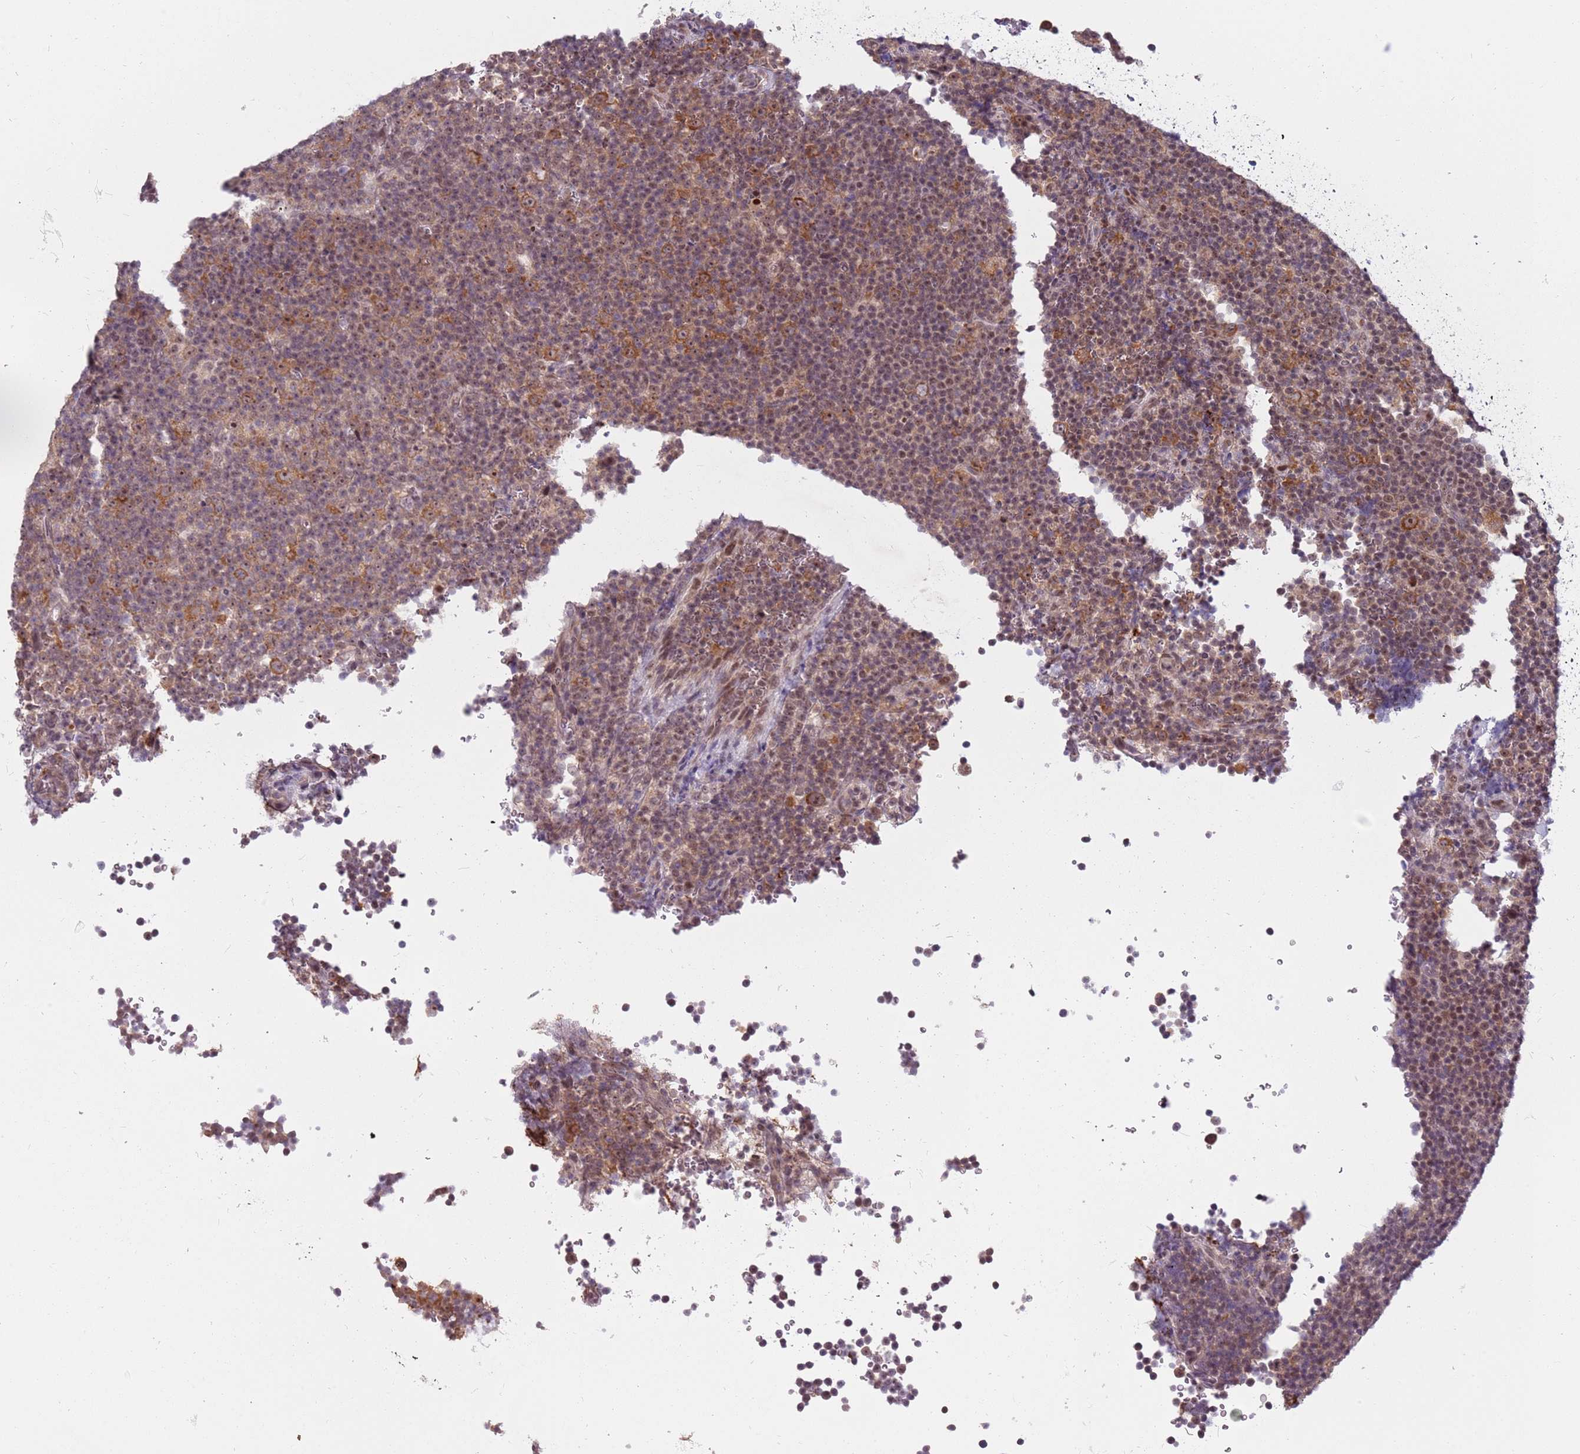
{"staining": {"intensity": "moderate", "quantity": "25%-75%", "location": "nuclear"}, "tissue": "lymphoma", "cell_type": "Tumor cells", "image_type": "cancer", "snomed": [{"axis": "morphology", "description": "Malignant lymphoma, non-Hodgkin's type, Low grade"}, {"axis": "topography", "description": "Lymph node"}], "caption": "Lymphoma stained with DAB (3,3'-diaminobenzidine) immunohistochemistry (IHC) demonstrates medium levels of moderate nuclear positivity in approximately 25%-75% of tumor cells. (DAB IHC with brightfield microscopy, high magnification).", "gene": "SLC25A32", "patient": {"sex": "female", "age": 67}}